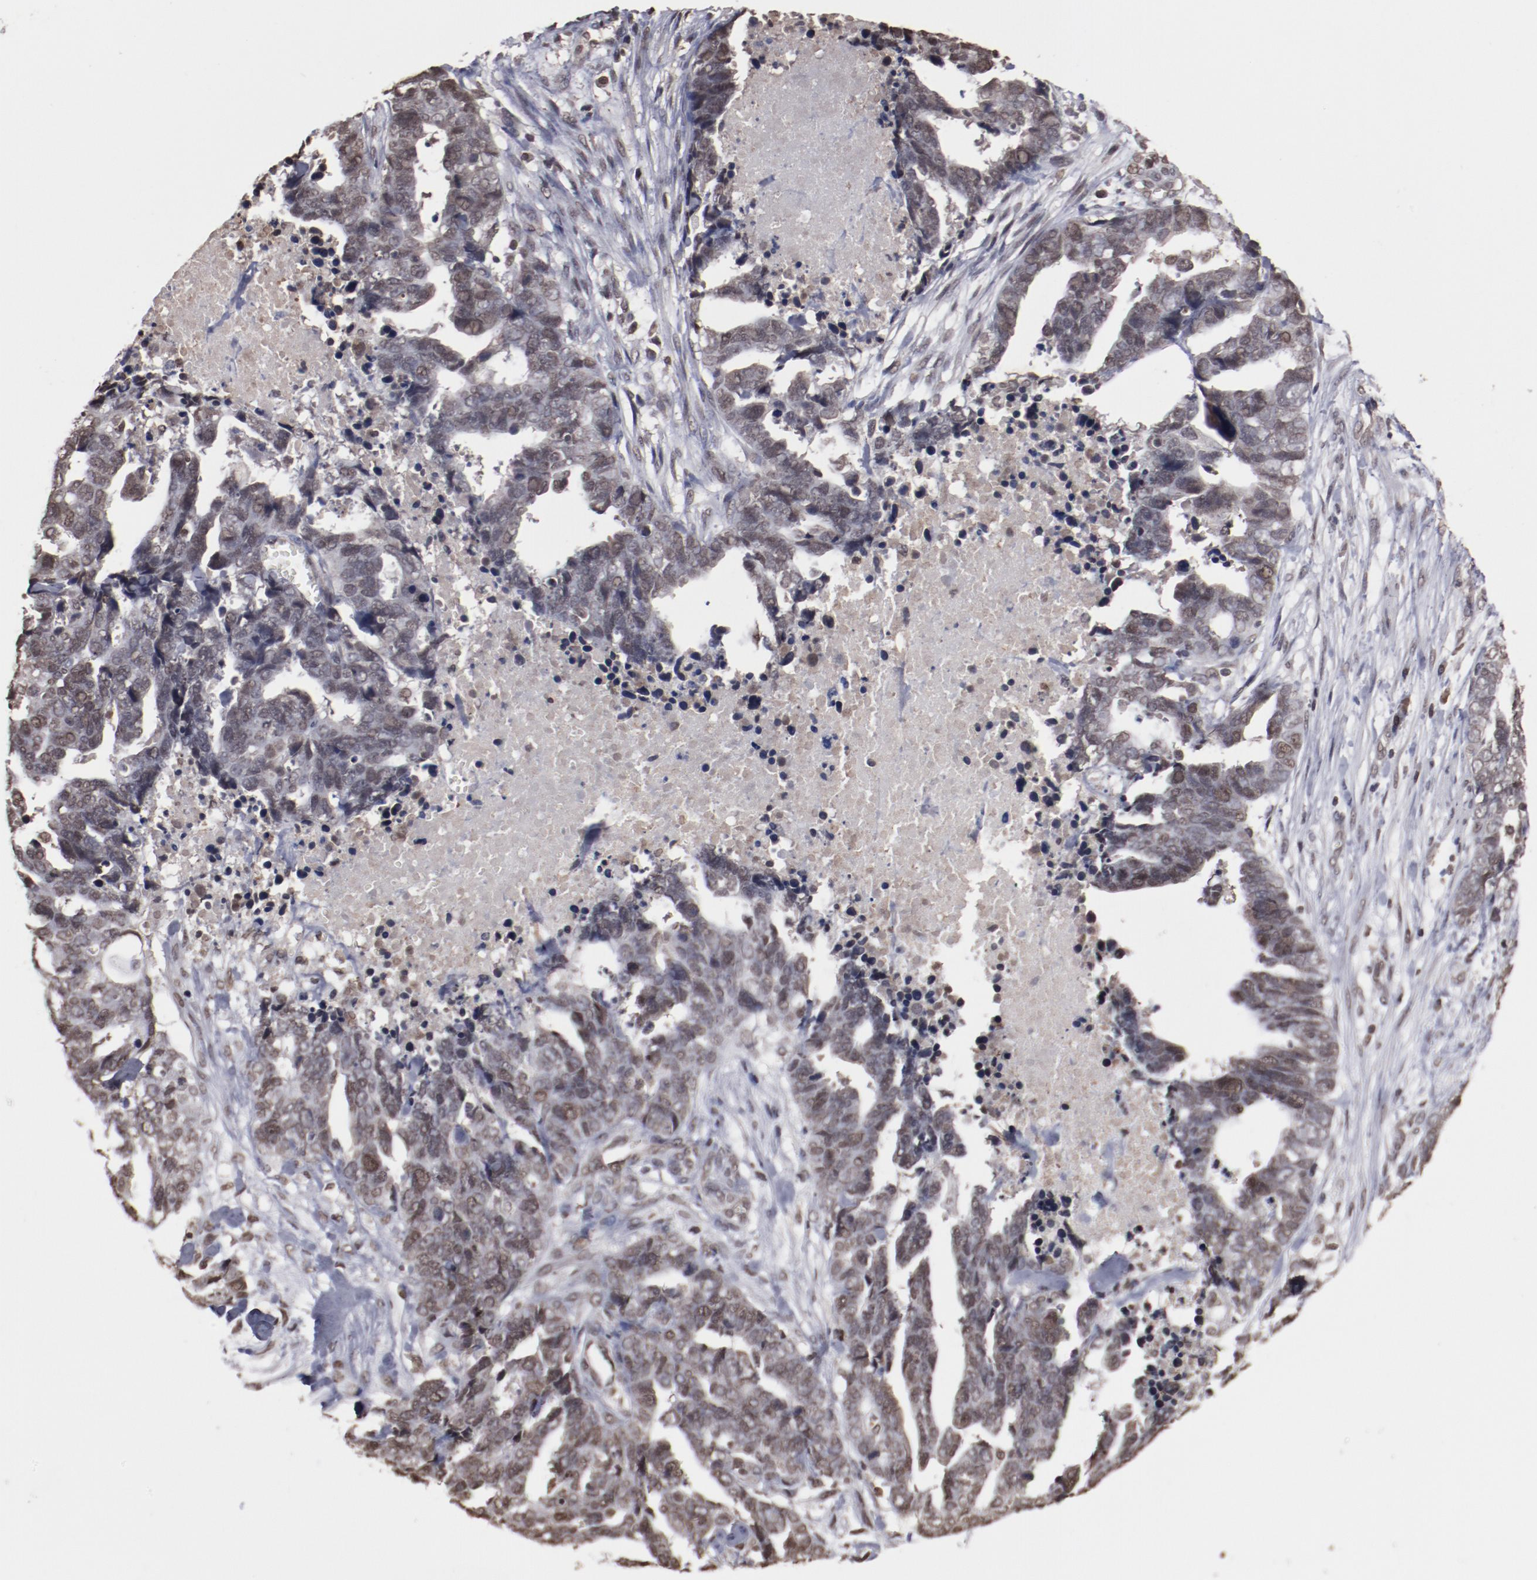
{"staining": {"intensity": "weak", "quantity": ">75%", "location": "nuclear"}, "tissue": "ovarian cancer", "cell_type": "Tumor cells", "image_type": "cancer", "snomed": [{"axis": "morphology", "description": "Normal tissue, NOS"}, {"axis": "morphology", "description": "Cystadenocarcinoma, serous, NOS"}, {"axis": "topography", "description": "Fallopian tube"}, {"axis": "topography", "description": "Ovary"}], "caption": "An image of ovarian serous cystadenocarcinoma stained for a protein reveals weak nuclear brown staining in tumor cells.", "gene": "AKT1", "patient": {"sex": "female", "age": 56}}